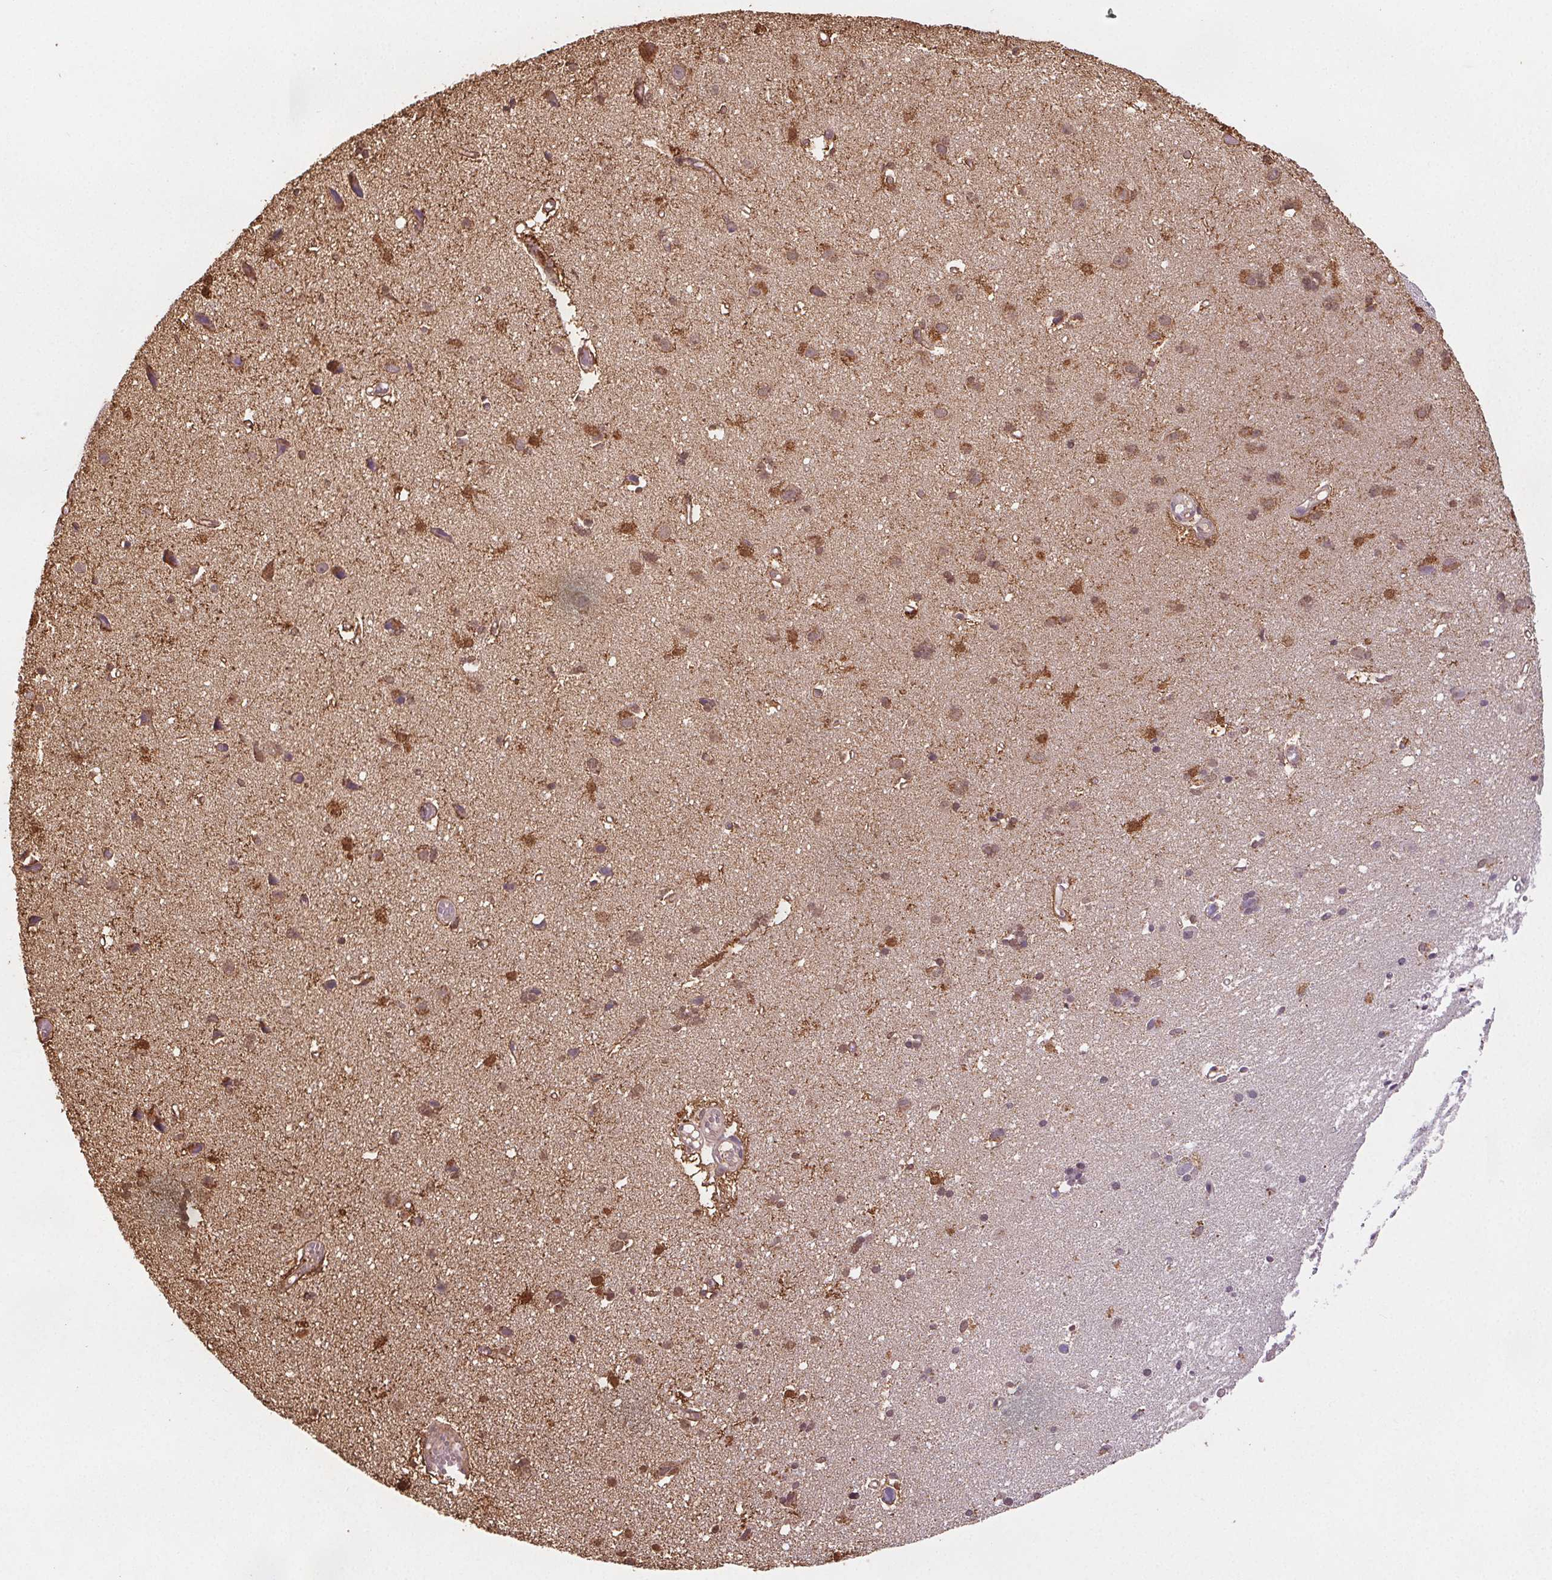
{"staining": {"intensity": "moderate", "quantity": ">75%", "location": "cytoplasmic/membranous,nuclear"}, "tissue": "cerebral cortex", "cell_type": "Endothelial cells", "image_type": "normal", "snomed": [{"axis": "morphology", "description": "Normal tissue, NOS"}, {"axis": "morphology", "description": "Glioma, malignant, High grade"}, {"axis": "topography", "description": "Cerebral cortex"}], "caption": "The image exhibits staining of normal cerebral cortex, revealing moderate cytoplasmic/membranous,nuclear protein staining (brown color) within endothelial cells.", "gene": "ENO1", "patient": {"sex": "male", "age": 71}}